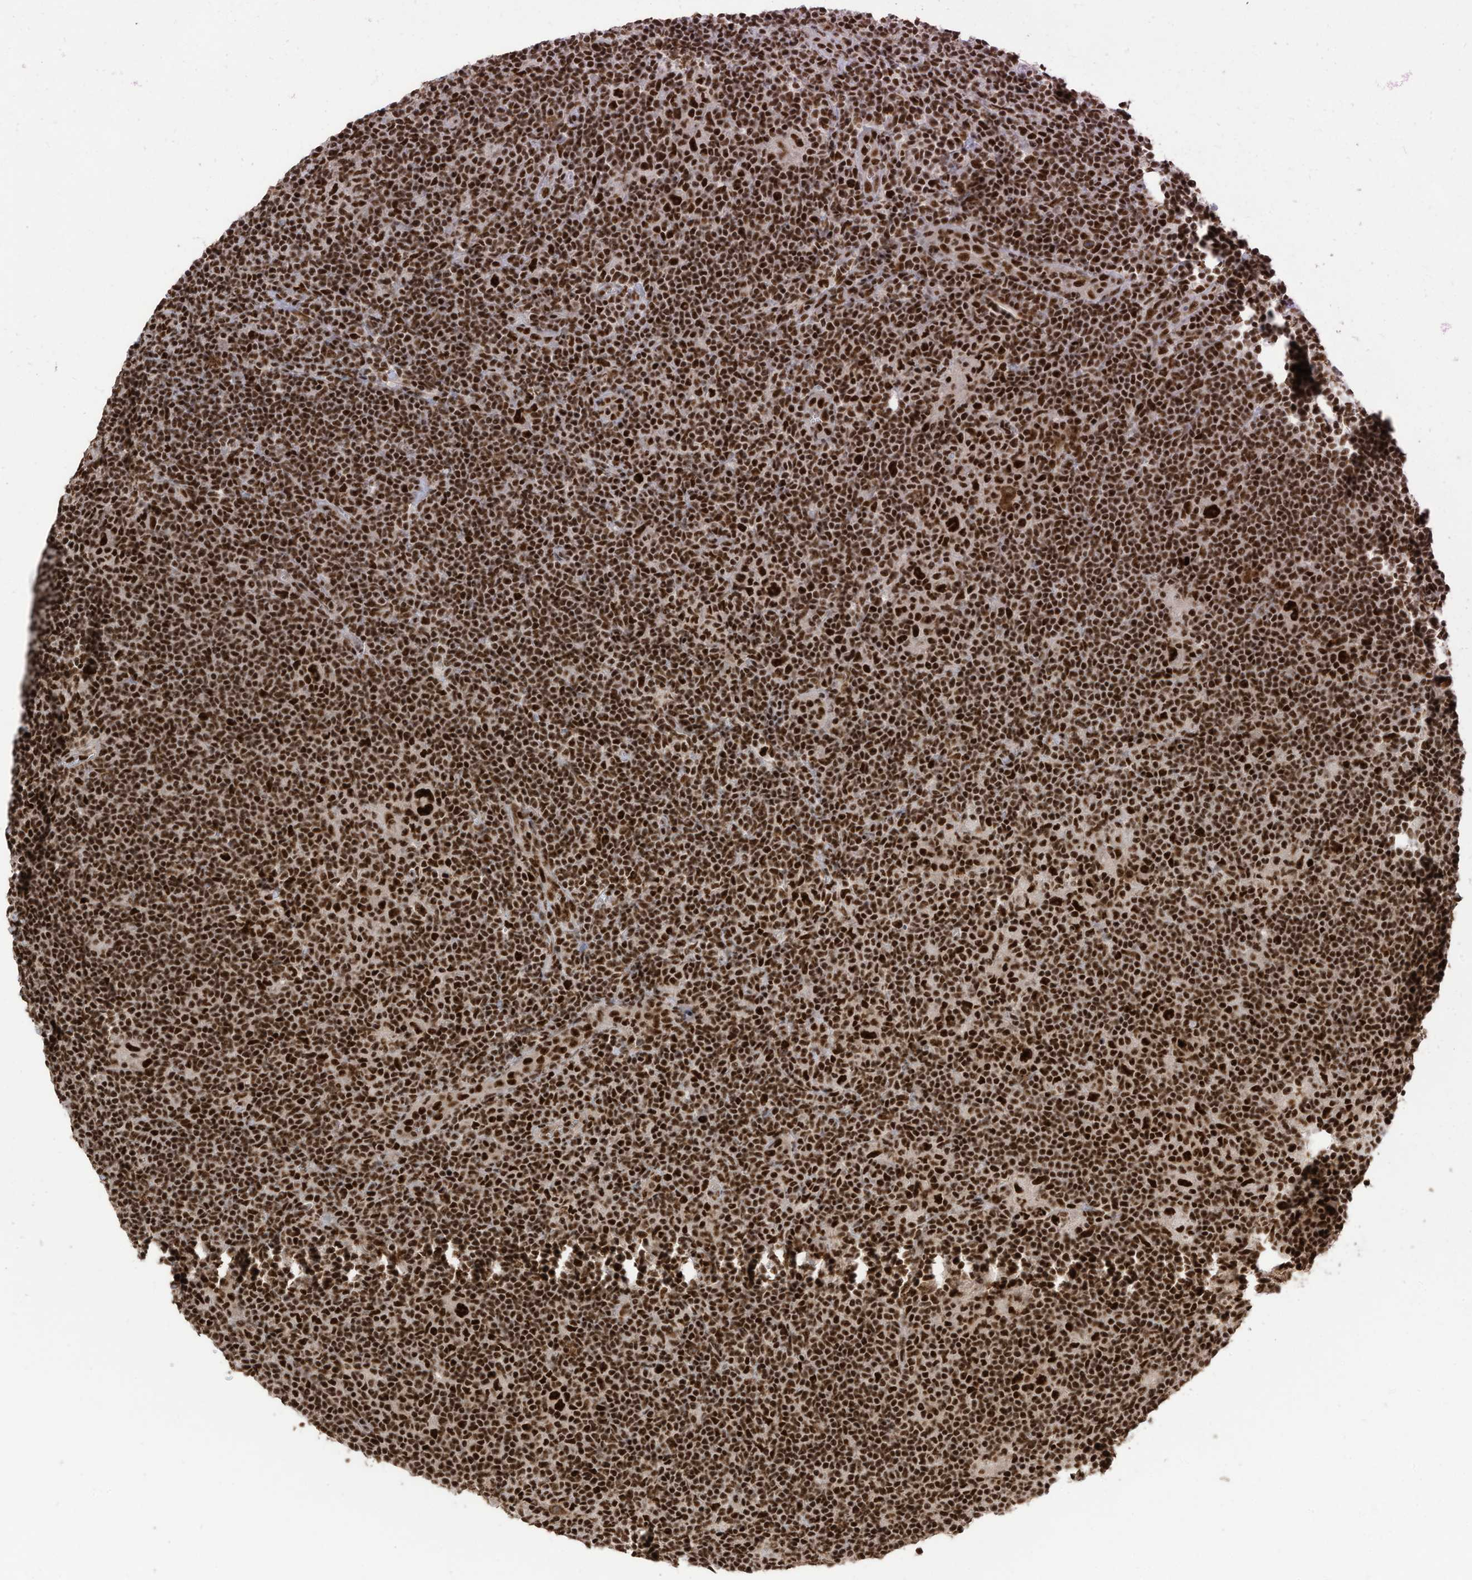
{"staining": {"intensity": "strong", "quantity": ">75%", "location": "nuclear"}, "tissue": "lymphoma", "cell_type": "Tumor cells", "image_type": "cancer", "snomed": [{"axis": "morphology", "description": "Hodgkin's disease, NOS"}, {"axis": "topography", "description": "Lymph node"}], "caption": "The image displays staining of lymphoma, revealing strong nuclear protein expression (brown color) within tumor cells.", "gene": "SF3A3", "patient": {"sex": "female", "age": 57}}